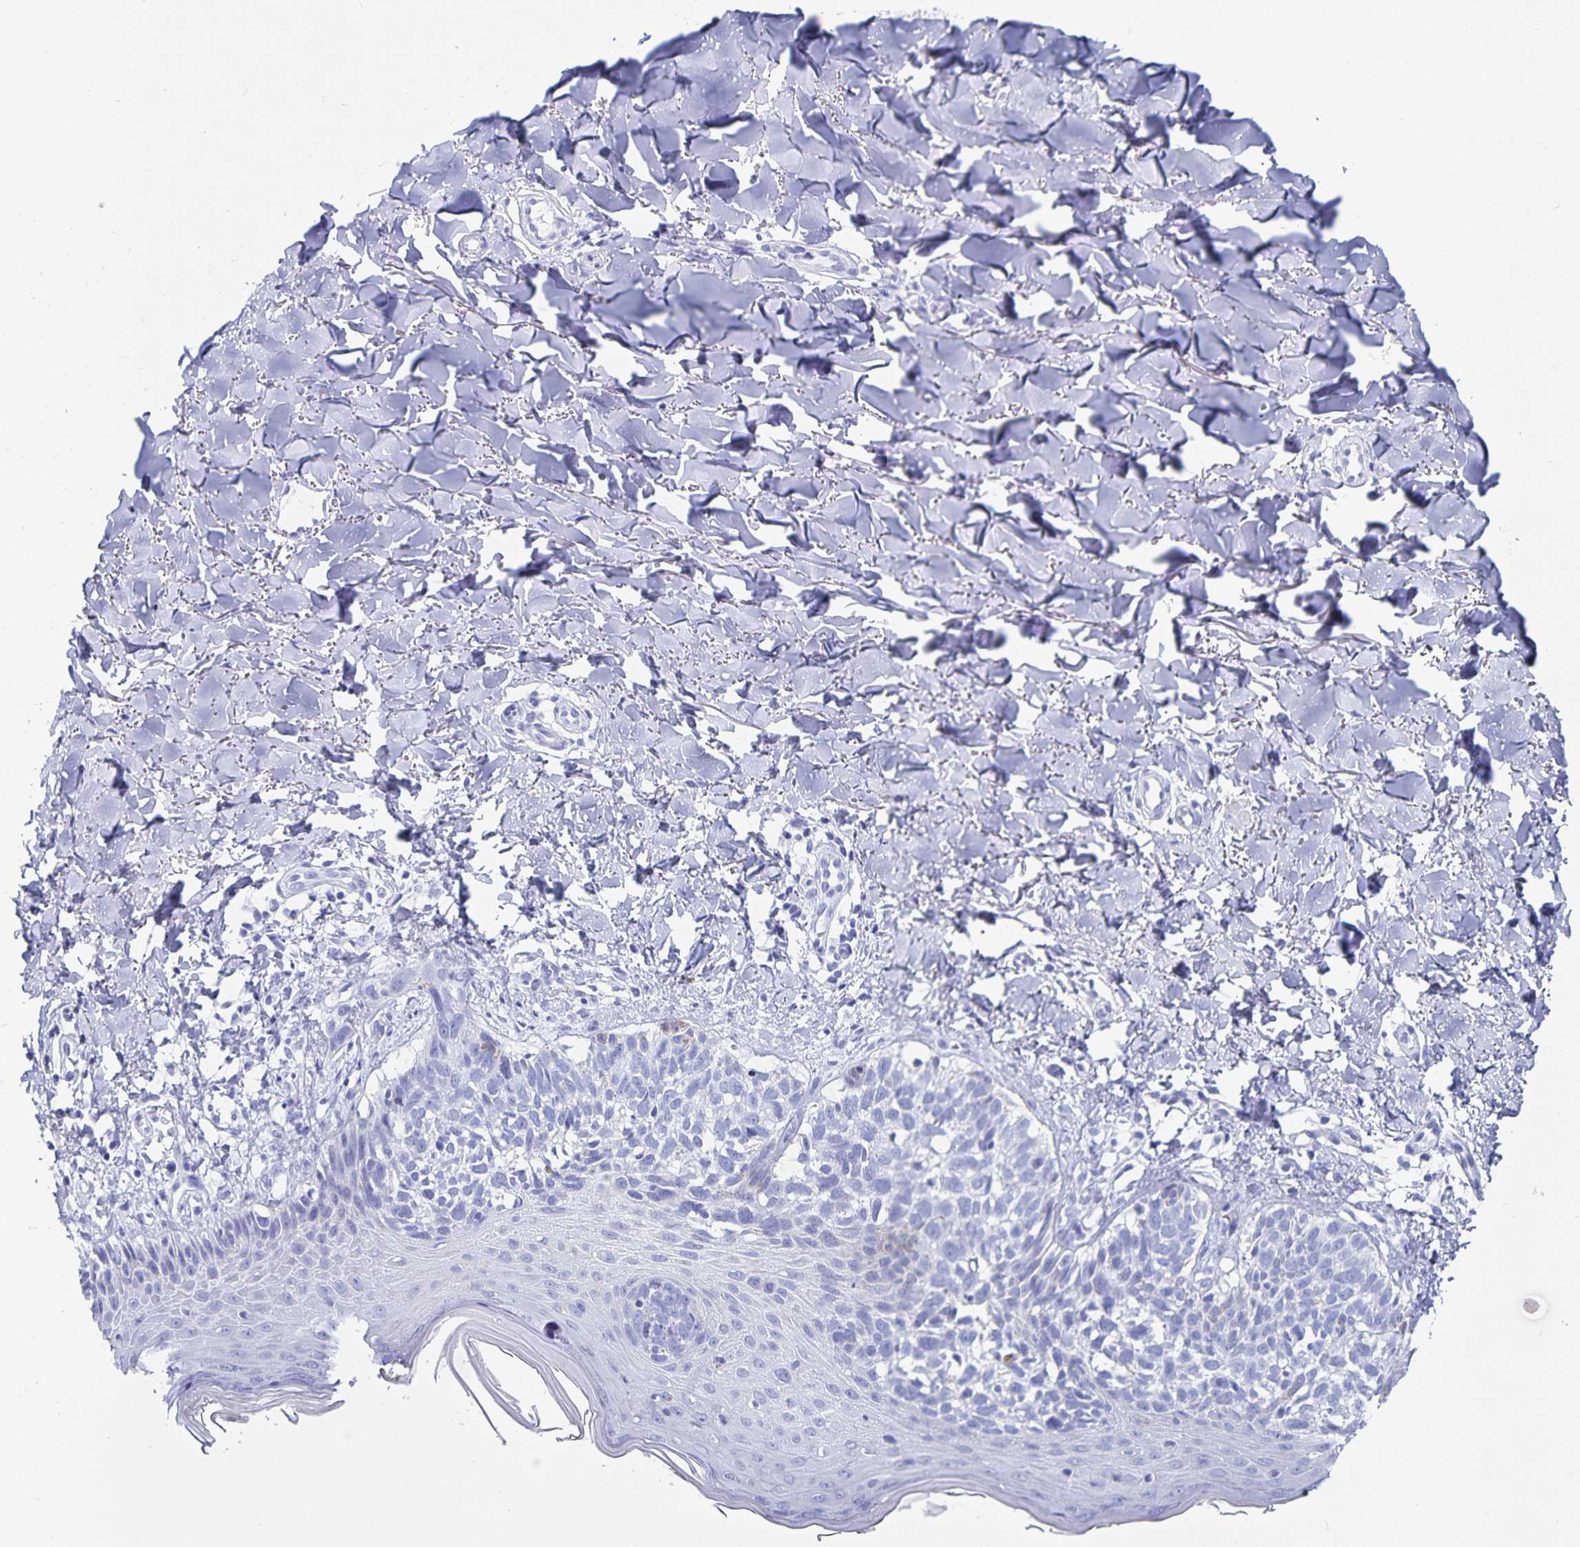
{"staining": {"intensity": "negative", "quantity": "none", "location": "none"}, "tissue": "skin cancer", "cell_type": "Tumor cells", "image_type": "cancer", "snomed": [{"axis": "morphology", "description": "Basal cell carcinoma"}, {"axis": "topography", "description": "Skin"}], "caption": "There is no significant positivity in tumor cells of basal cell carcinoma (skin).", "gene": "C19orf73", "patient": {"sex": "female", "age": 45}}